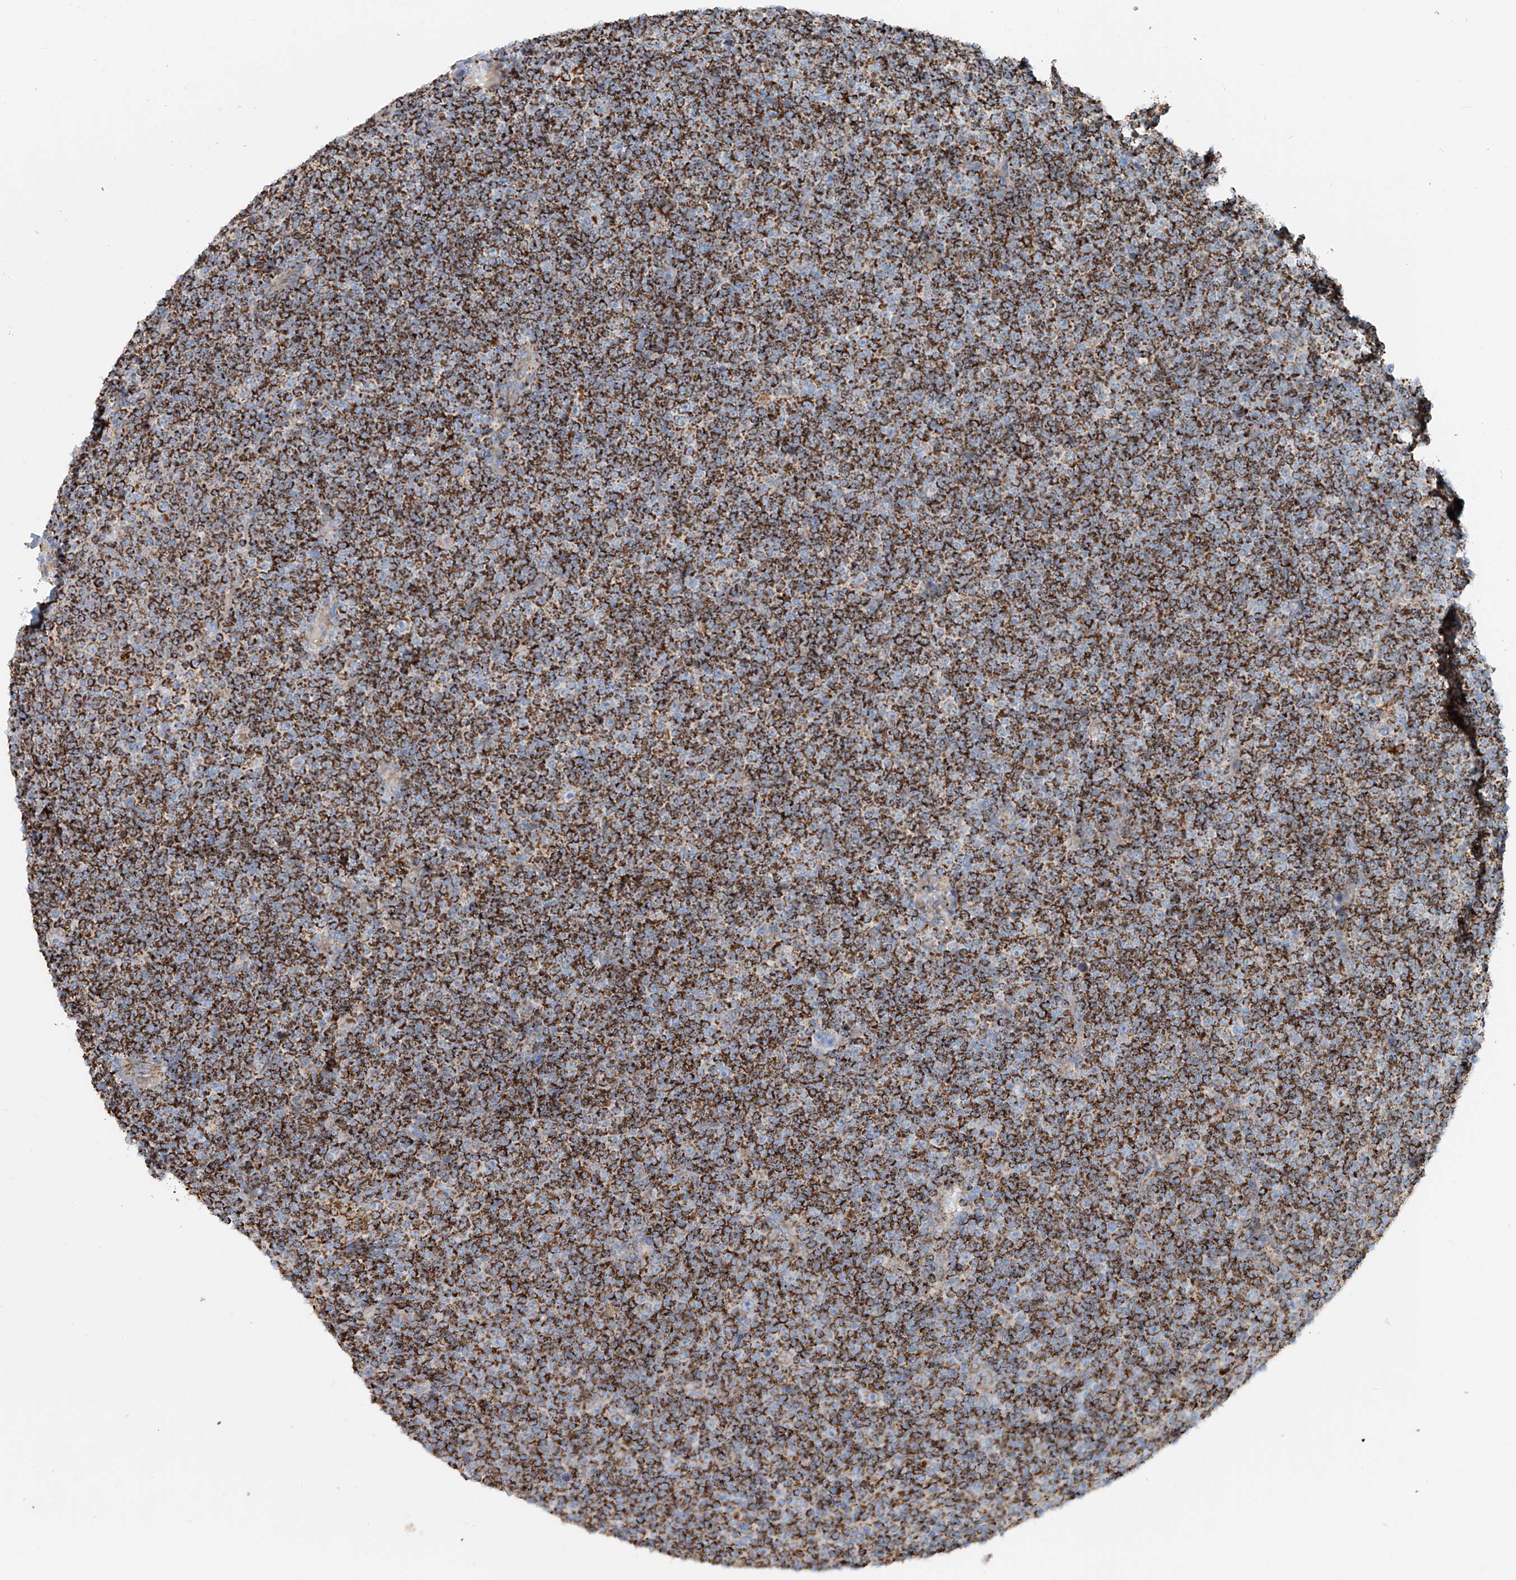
{"staining": {"intensity": "moderate", "quantity": ">75%", "location": "cytoplasmic/membranous"}, "tissue": "lymphoma", "cell_type": "Tumor cells", "image_type": "cancer", "snomed": [{"axis": "morphology", "description": "Malignant lymphoma, non-Hodgkin's type, Low grade"}, {"axis": "topography", "description": "Lymph node"}], "caption": "IHC of lymphoma displays medium levels of moderate cytoplasmic/membranous positivity in approximately >75% of tumor cells.", "gene": "CARD10", "patient": {"sex": "female", "age": 67}}